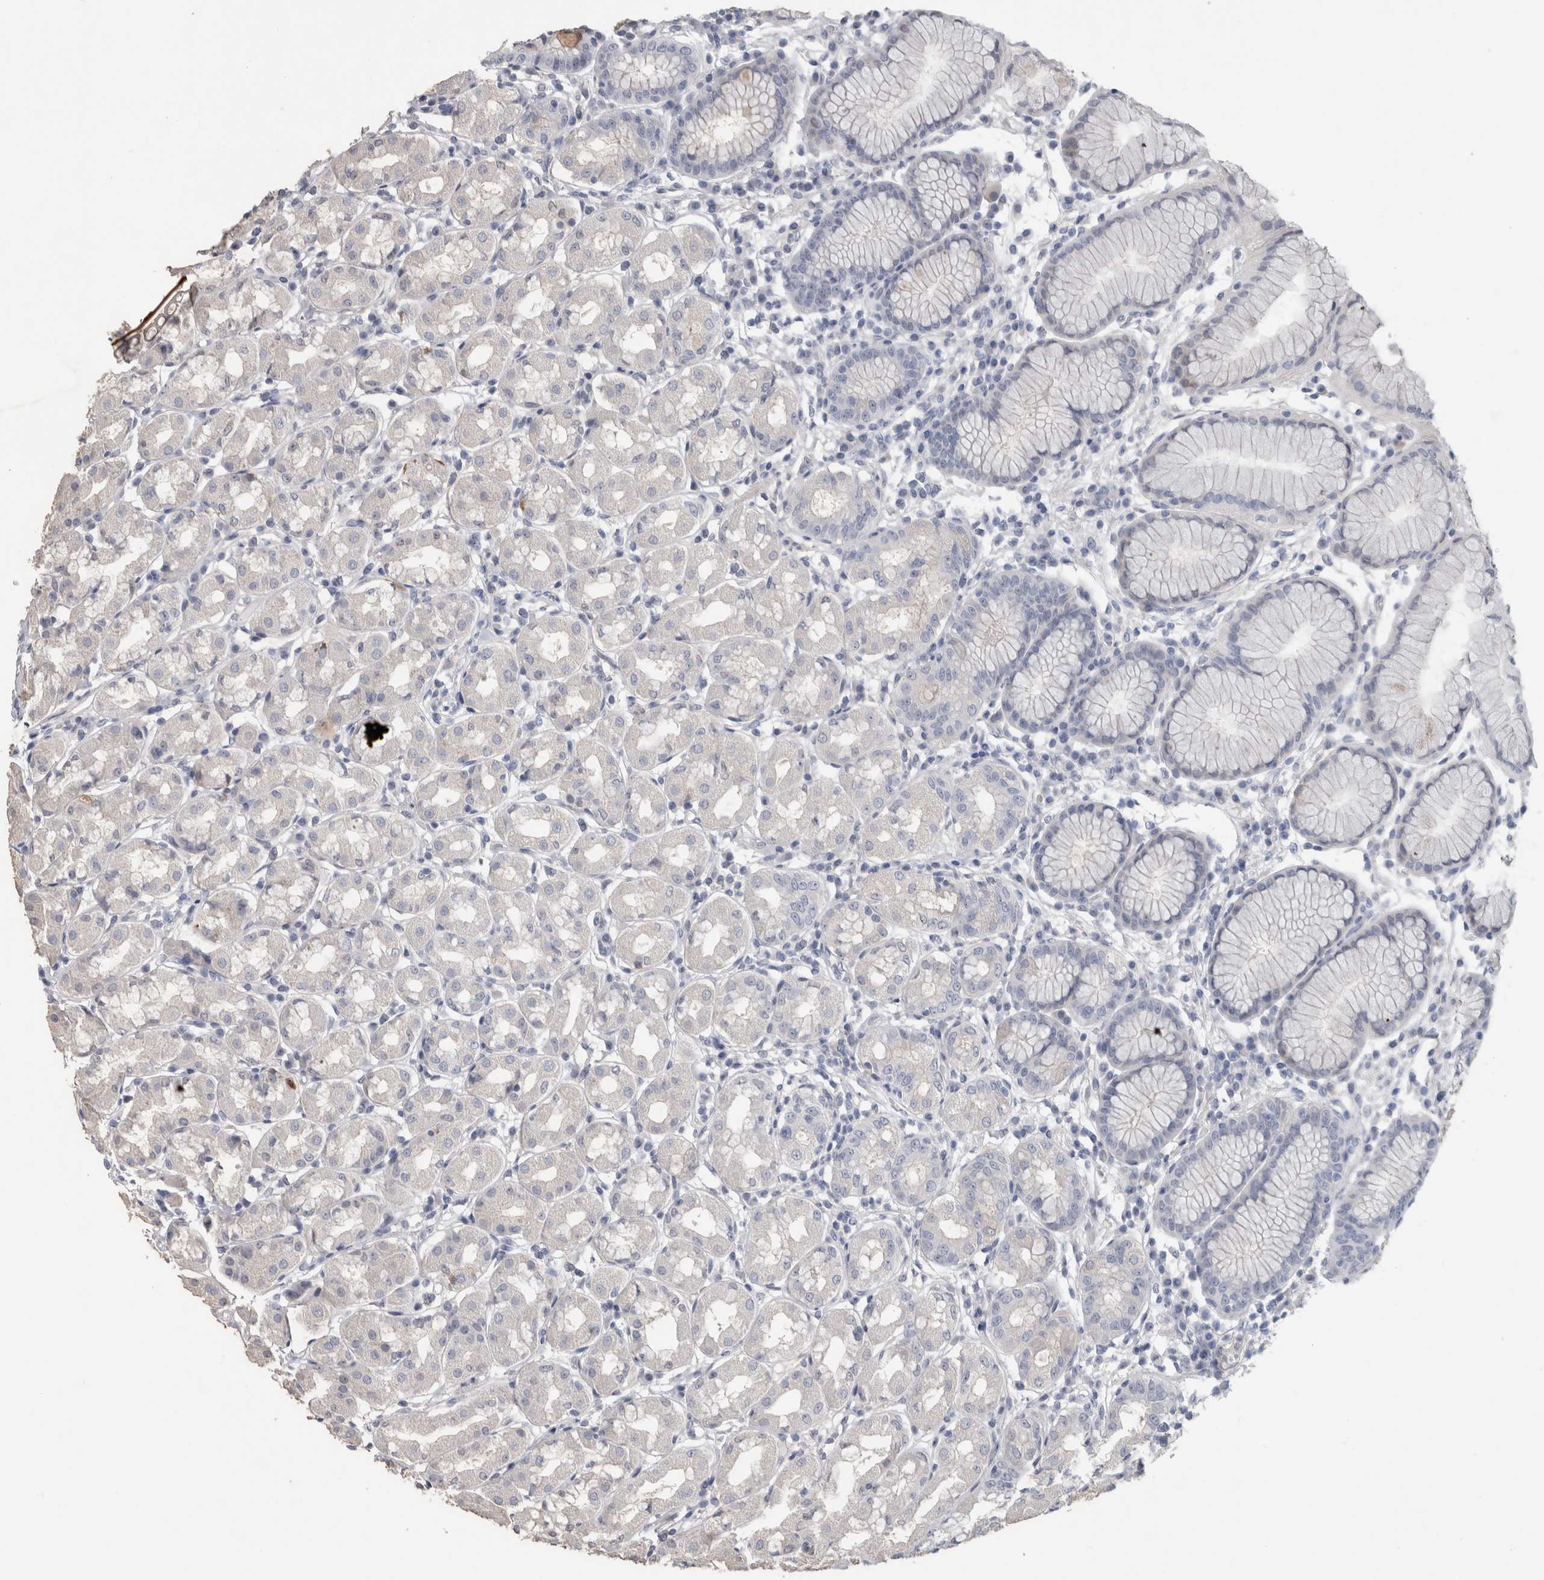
{"staining": {"intensity": "weak", "quantity": "<25%", "location": "cytoplasmic/membranous"}, "tissue": "stomach", "cell_type": "Glandular cells", "image_type": "normal", "snomed": [{"axis": "morphology", "description": "Normal tissue, NOS"}, {"axis": "topography", "description": "Stomach"}, {"axis": "topography", "description": "Stomach, lower"}], "caption": "Glandular cells show no significant positivity in normal stomach.", "gene": "ADAM2", "patient": {"sex": "female", "age": 56}}